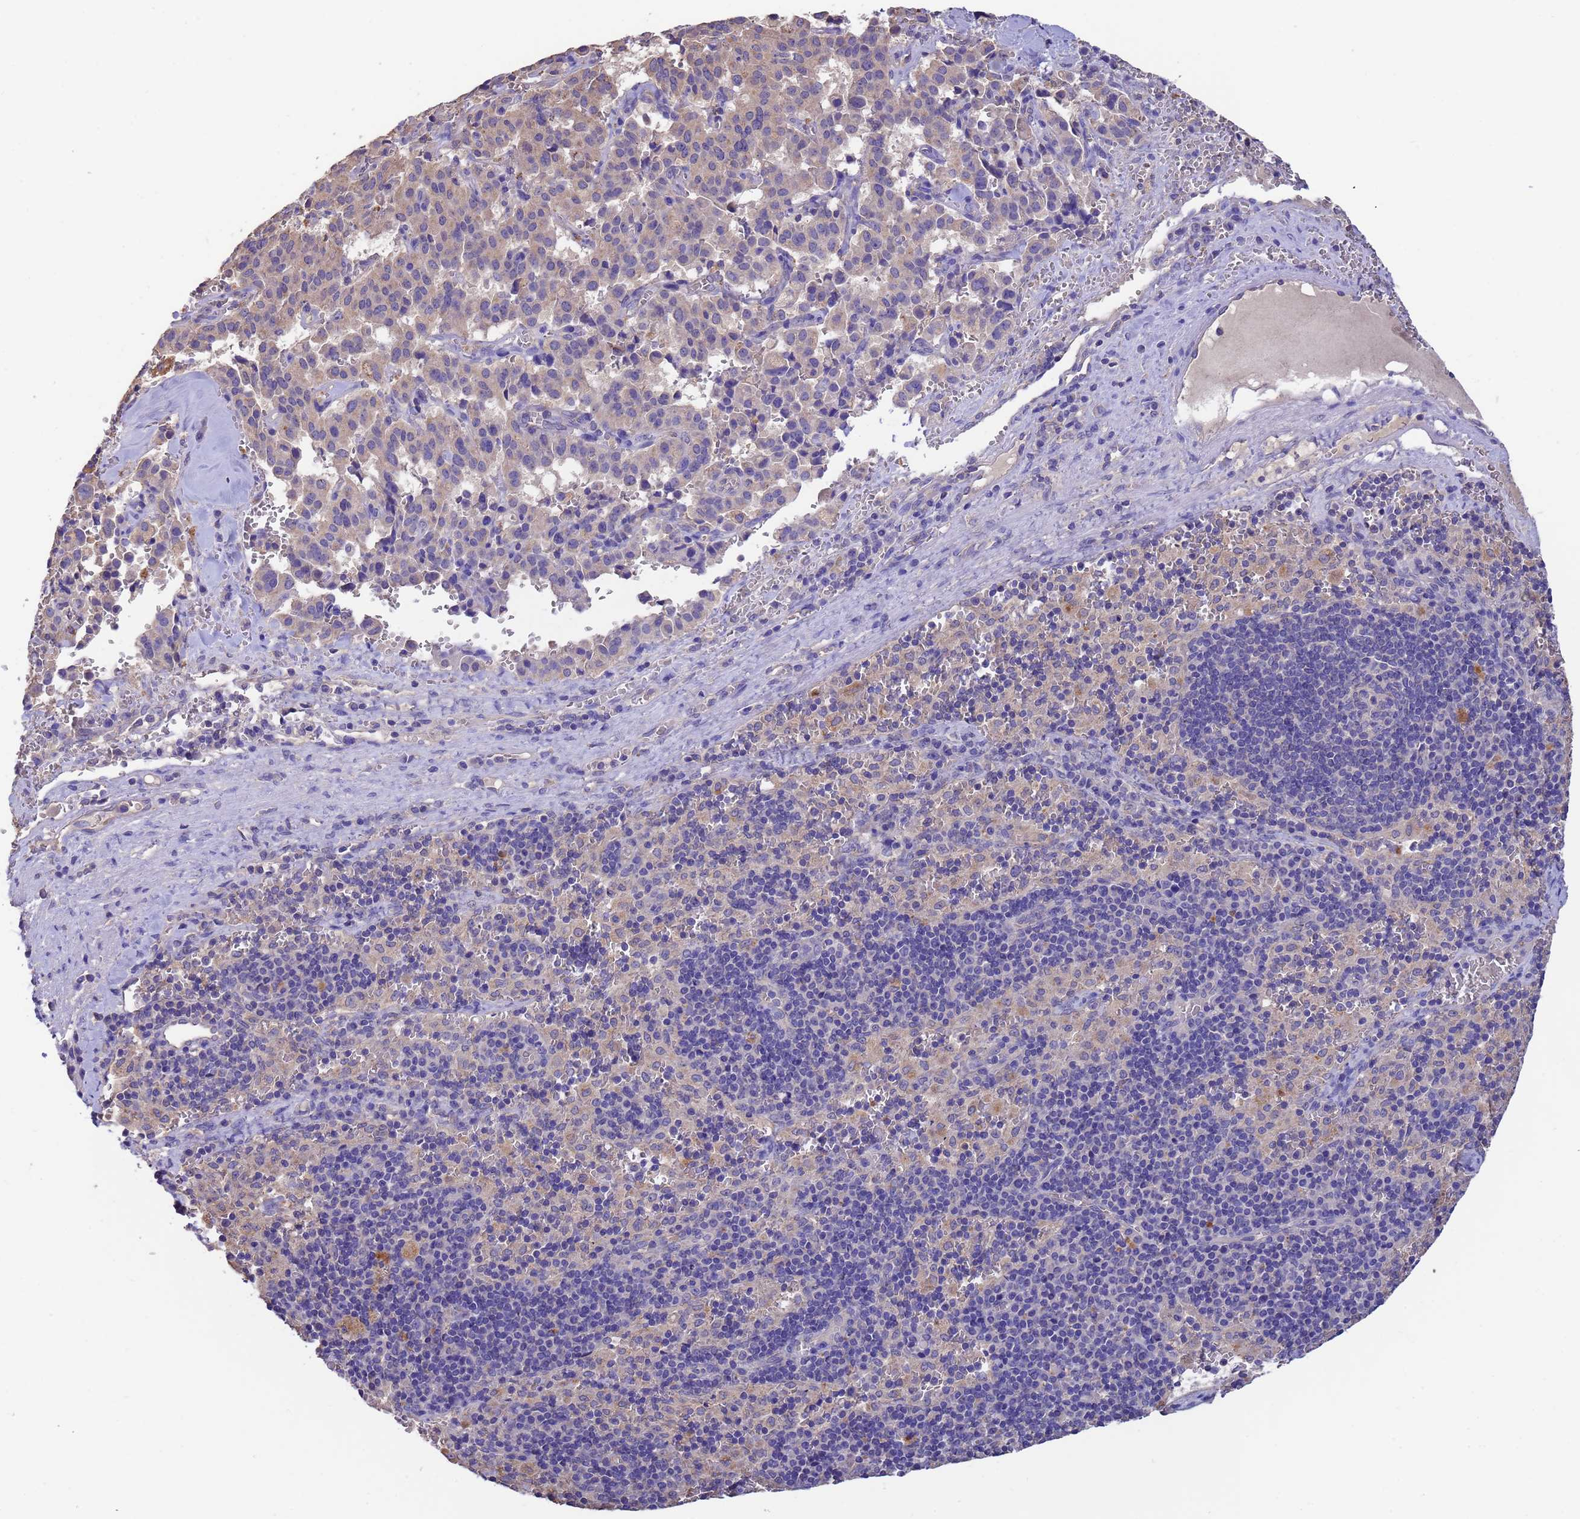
{"staining": {"intensity": "weak", "quantity": "25%-75%", "location": "cytoplasmic/membranous"}, "tissue": "pancreatic cancer", "cell_type": "Tumor cells", "image_type": "cancer", "snomed": [{"axis": "morphology", "description": "Adenocarcinoma, NOS"}, {"axis": "topography", "description": "Pancreas"}], "caption": "There is low levels of weak cytoplasmic/membranous expression in tumor cells of pancreatic adenocarcinoma, as demonstrated by immunohistochemical staining (brown color).", "gene": "SRL", "patient": {"sex": "male", "age": 65}}